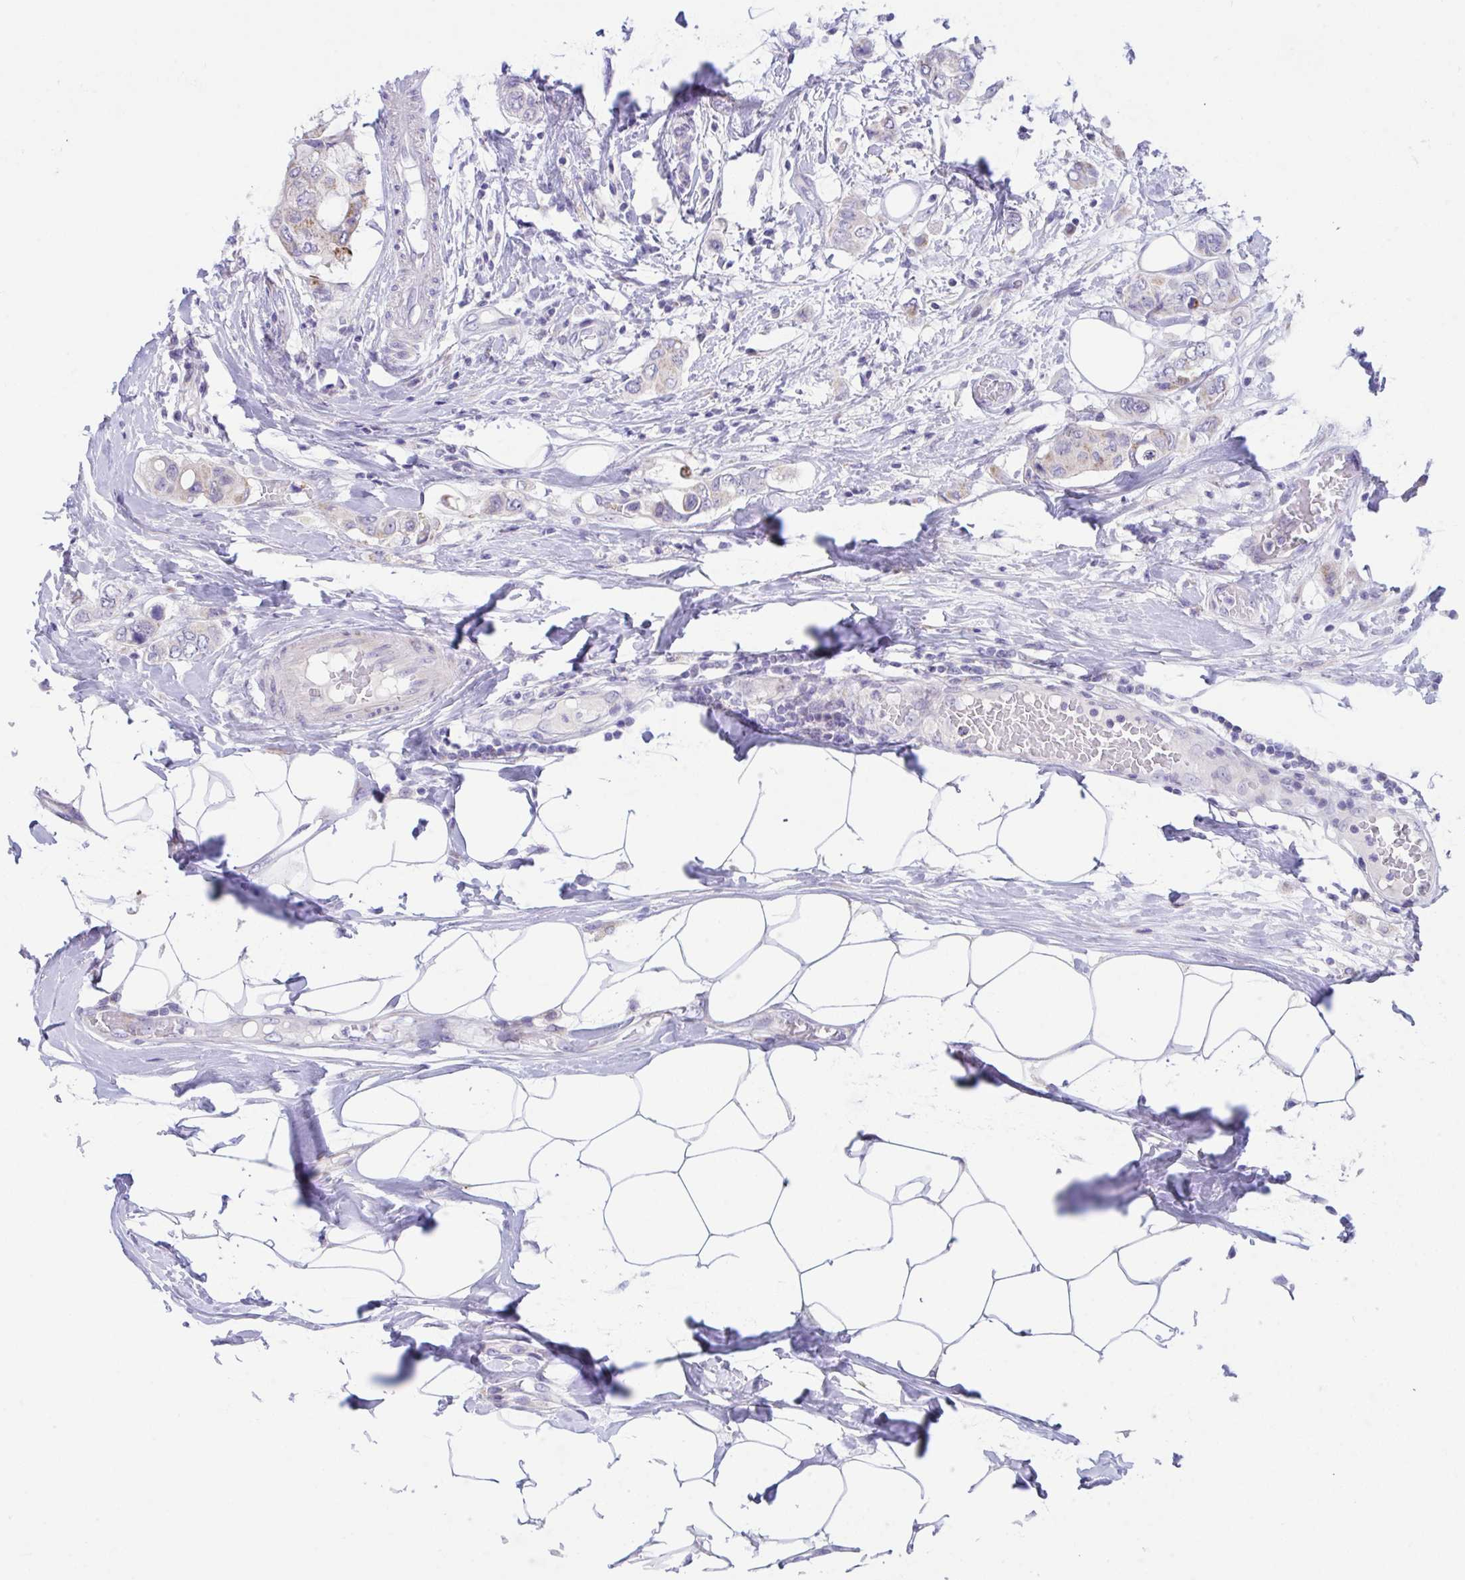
{"staining": {"intensity": "weak", "quantity": "<25%", "location": "cytoplasmic/membranous"}, "tissue": "breast cancer", "cell_type": "Tumor cells", "image_type": "cancer", "snomed": [{"axis": "morphology", "description": "Lobular carcinoma"}, {"axis": "topography", "description": "Breast"}], "caption": "DAB (3,3'-diaminobenzidine) immunohistochemical staining of human breast cancer demonstrates no significant staining in tumor cells.", "gene": "DTX3", "patient": {"sex": "female", "age": 51}}